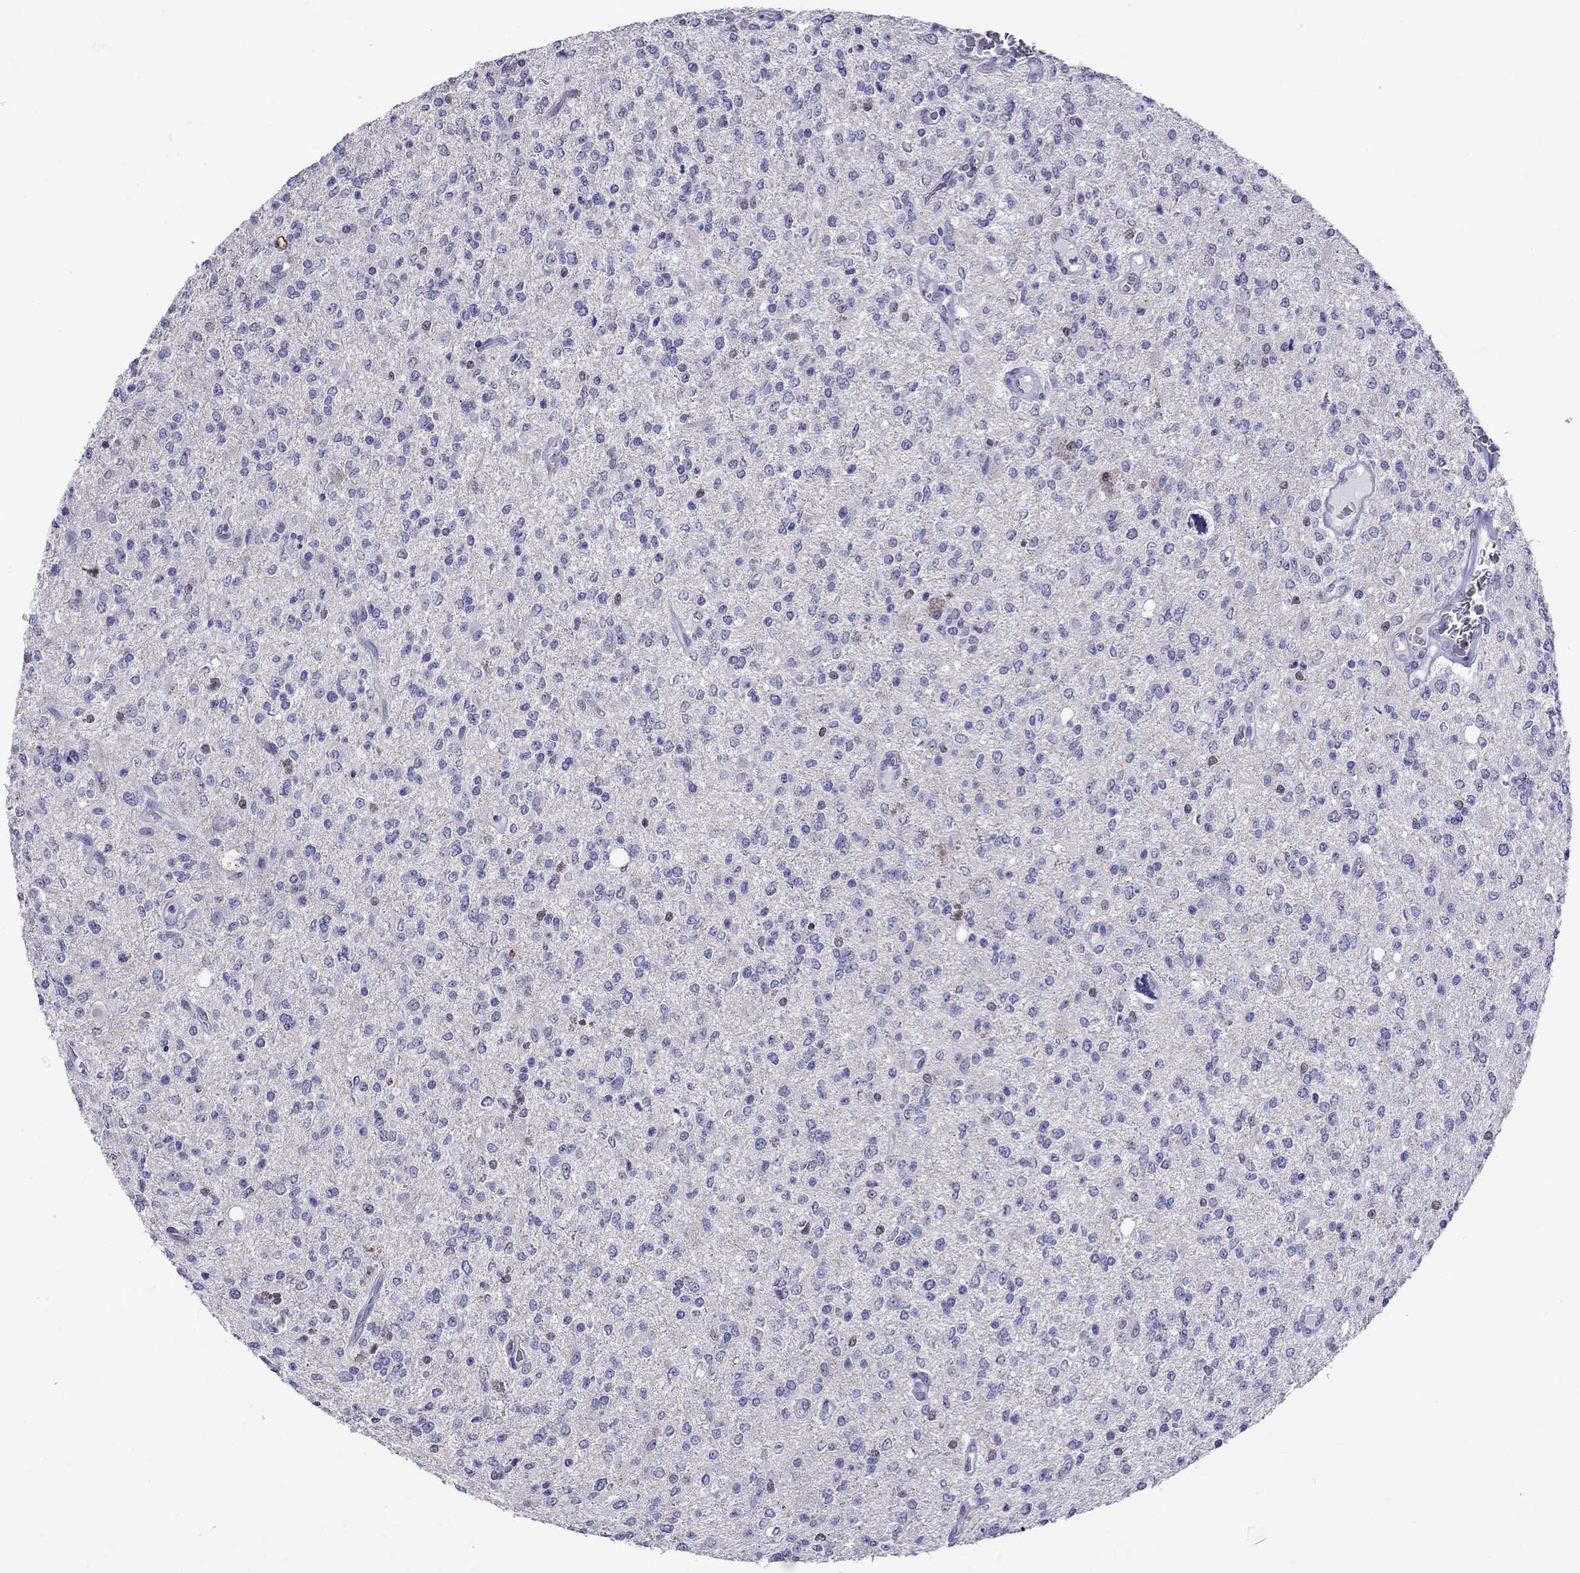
{"staining": {"intensity": "negative", "quantity": "none", "location": "none"}, "tissue": "glioma", "cell_type": "Tumor cells", "image_type": "cancer", "snomed": [{"axis": "morphology", "description": "Glioma, malignant, Low grade"}, {"axis": "topography", "description": "Brain"}], "caption": "Immunohistochemical staining of human glioma reveals no significant expression in tumor cells.", "gene": "MPZ", "patient": {"sex": "male", "age": 67}}